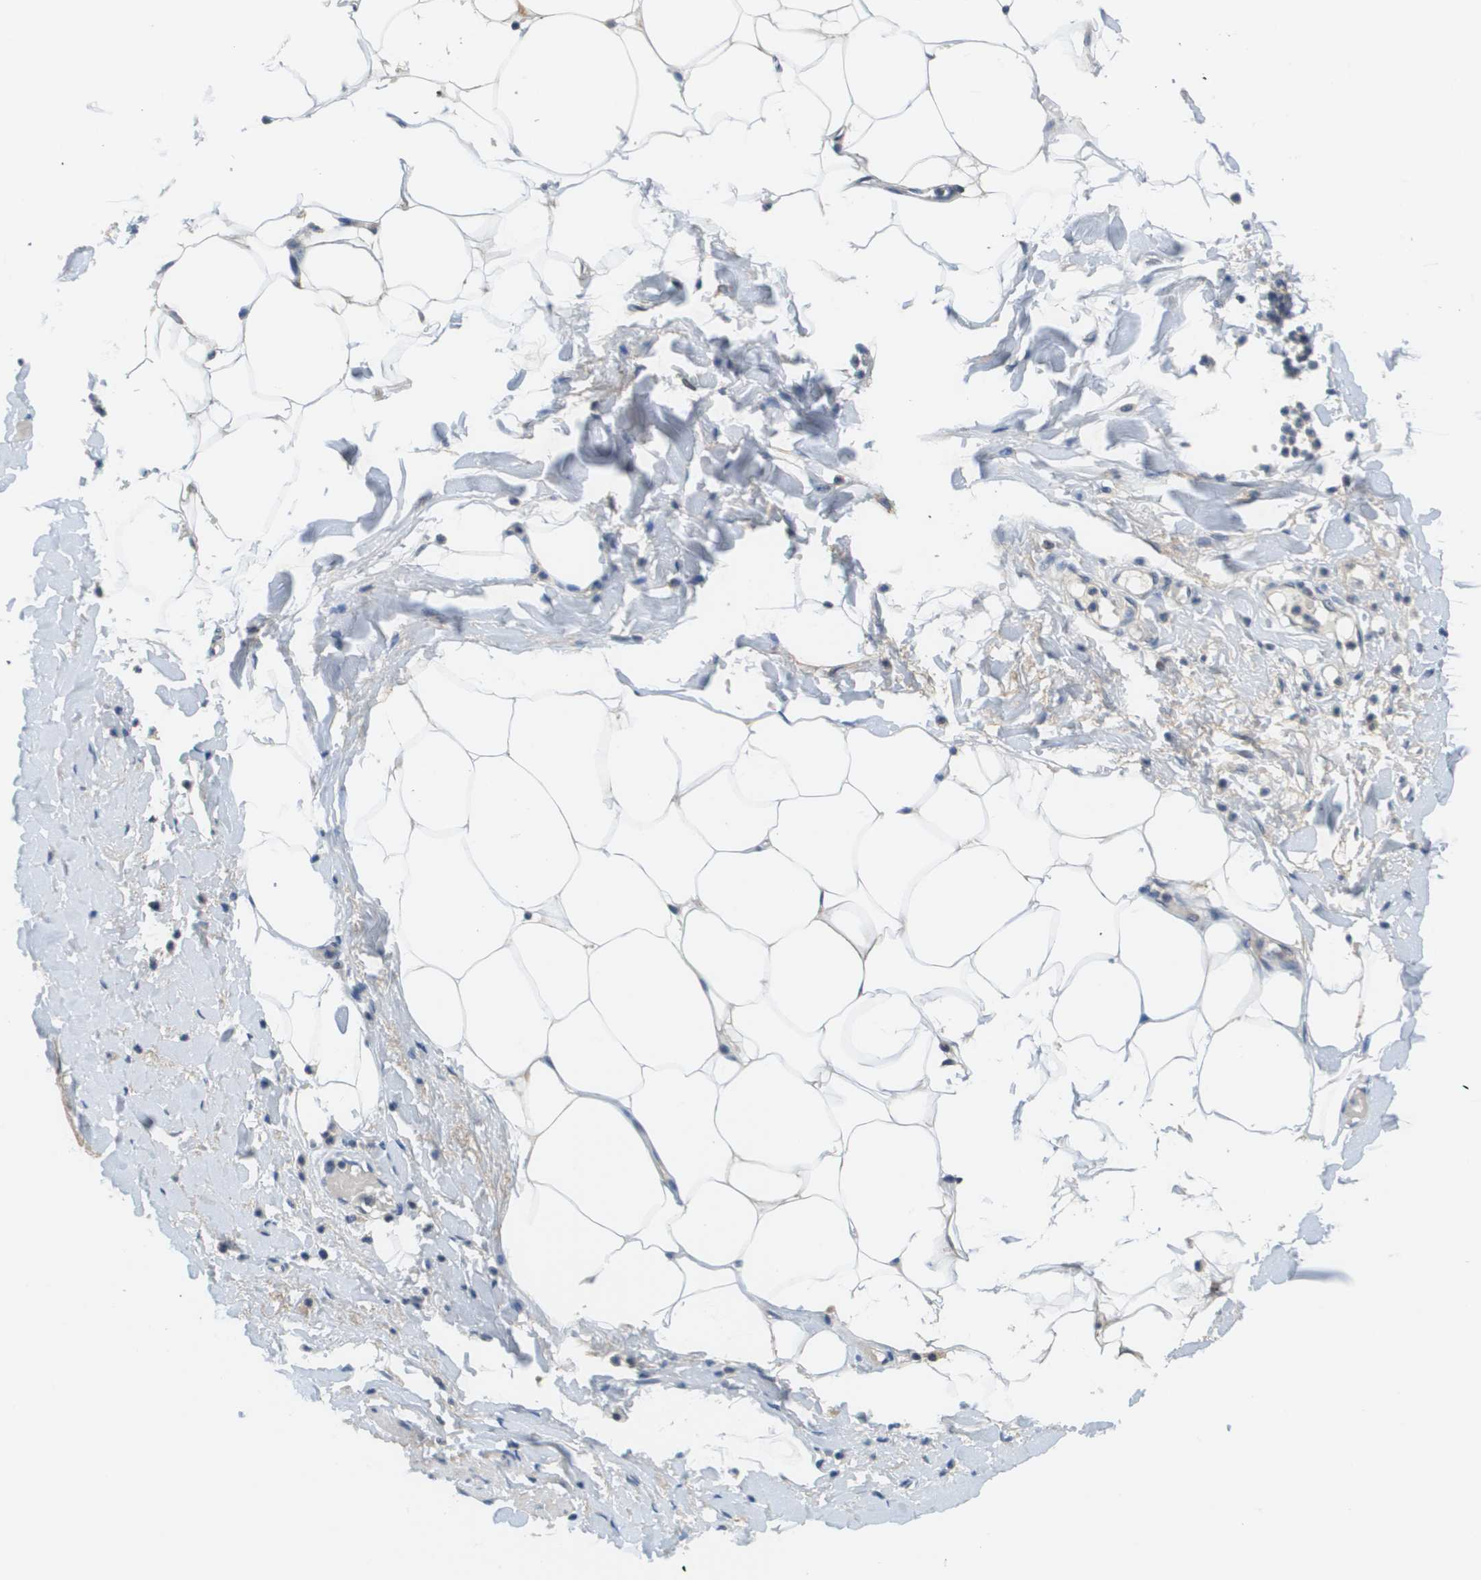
{"staining": {"intensity": "moderate", "quantity": ">75%", "location": "cytoplasmic/membranous"}, "tissue": "adipose tissue", "cell_type": "Adipocytes", "image_type": "normal", "snomed": [{"axis": "morphology", "description": "Normal tissue, NOS"}, {"axis": "topography", "description": "Soft tissue"}, {"axis": "topography", "description": "Vascular tissue"}], "caption": "About >75% of adipocytes in normal human adipose tissue show moderate cytoplasmic/membranous protein expression as visualized by brown immunohistochemical staining.", "gene": "SLC25A20", "patient": {"sex": "female", "age": 35}}